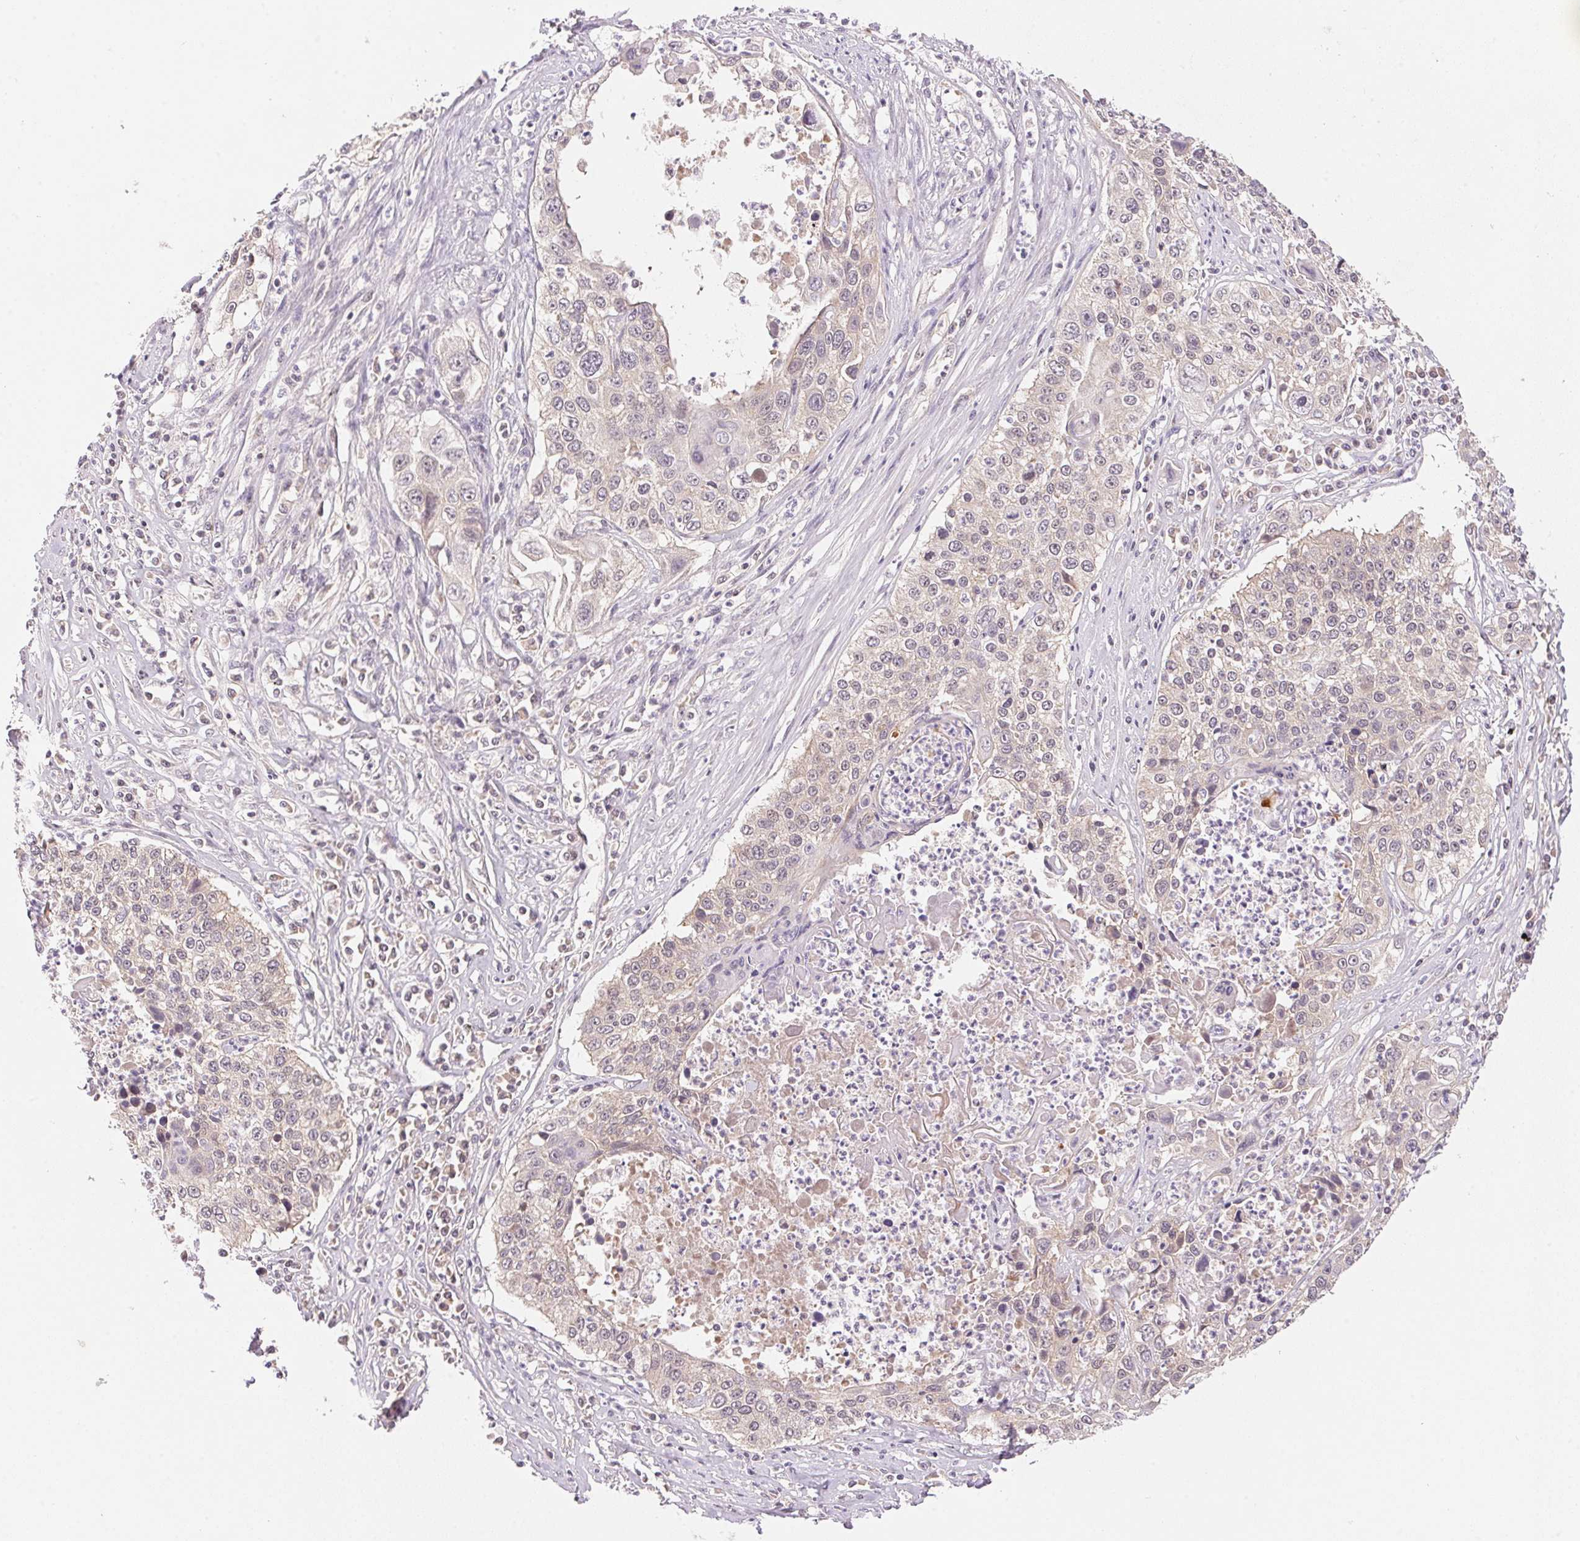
{"staining": {"intensity": "weak", "quantity": "<25%", "location": "cytoplasmic/membranous"}, "tissue": "lung cancer", "cell_type": "Tumor cells", "image_type": "cancer", "snomed": [{"axis": "morphology", "description": "Squamous cell carcinoma, NOS"}, {"axis": "morphology", "description": "Squamous cell carcinoma, metastatic, NOS"}, {"axis": "topography", "description": "Lung"}, {"axis": "topography", "description": "Pleura, NOS"}], "caption": "A high-resolution histopathology image shows immunohistochemistry (IHC) staining of lung cancer, which reveals no significant expression in tumor cells.", "gene": "BNIP5", "patient": {"sex": "male", "age": 72}}